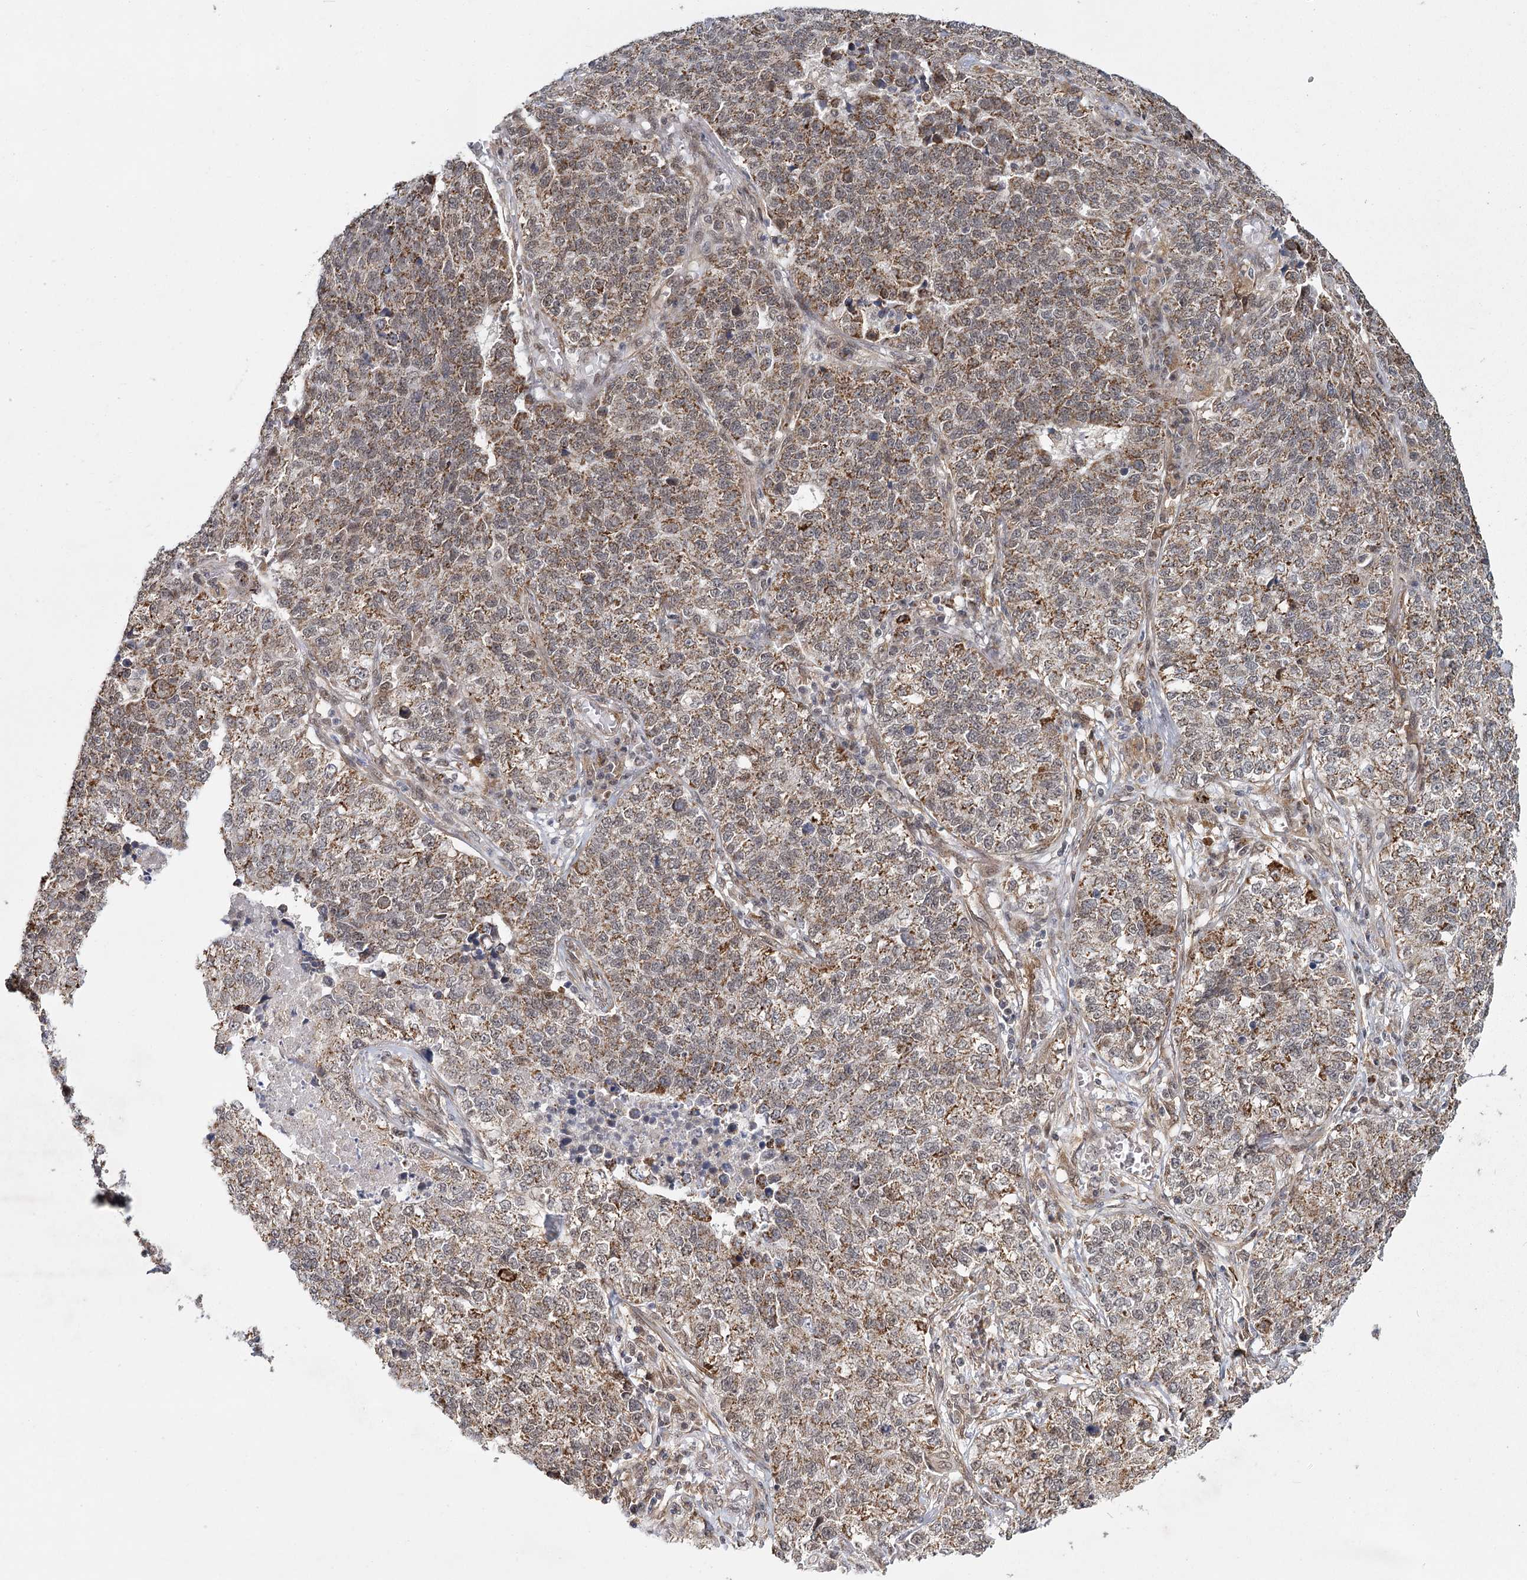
{"staining": {"intensity": "moderate", "quantity": ">75%", "location": "cytoplasmic/membranous"}, "tissue": "lung cancer", "cell_type": "Tumor cells", "image_type": "cancer", "snomed": [{"axis": "morphology", "description": "Adenocarcinoma, NOS"}, {"axis": "topography", "description": "Lung"}], "caption": "Adenocarcinoma (lung) stained with immunohistochemistry exhibits moderate cytoplasmic/membranous positivity in about >75% of tumor cells.", "gene": "ZCCHC24", "patient": {"sex": "male", "age": 49}}